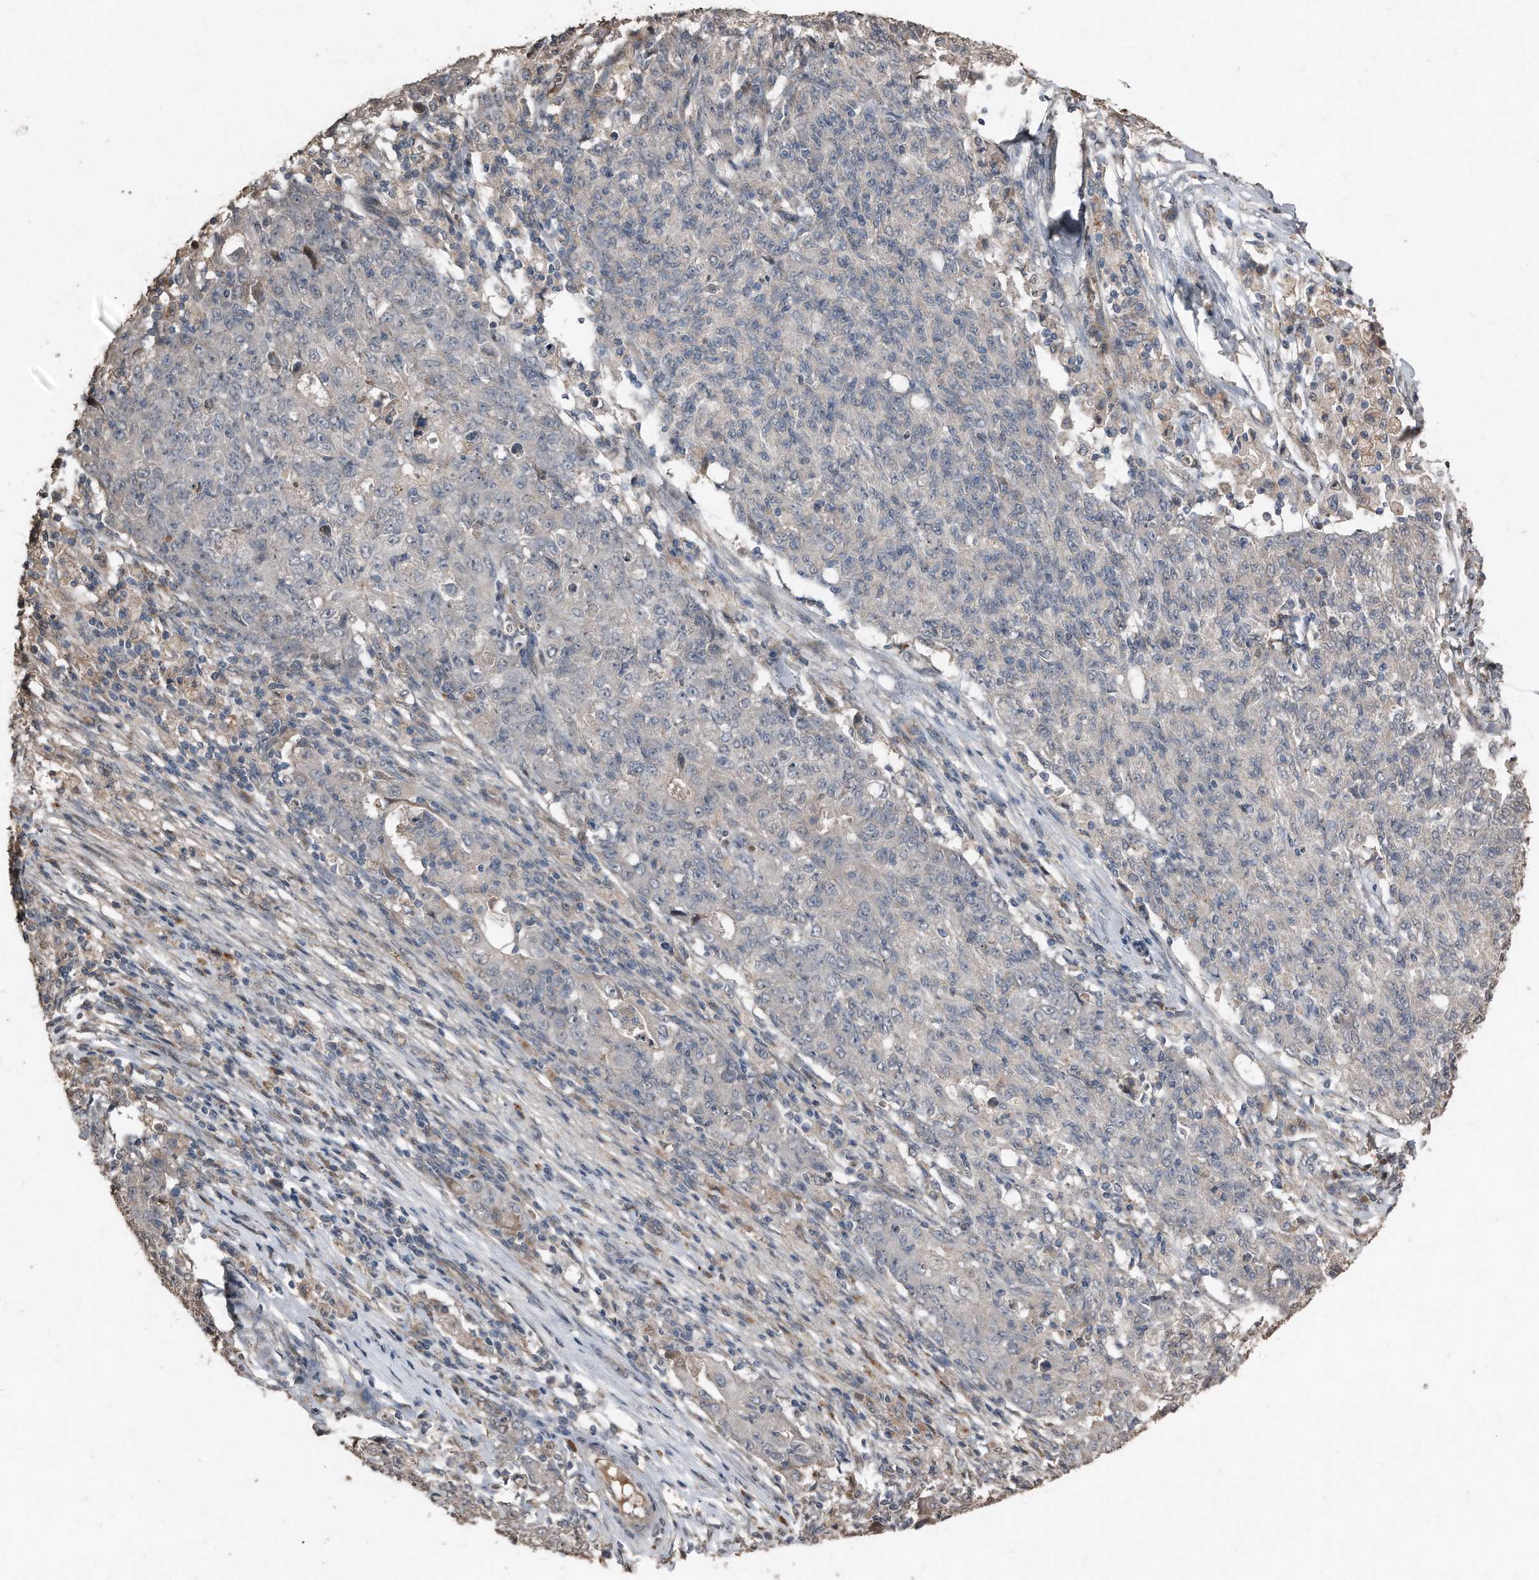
{"staining": {"intensity": "negative", "quantity": "none", "location": "none"}, "tissue": "ovarian cancer", "cell_type": "Tumor cells", "image_type": "cancer", "snomed": [{"axis": "morphology", "description": "Carcinoma, endometroid"}, {"axis": "topography", "description": "Ovary"}], "caption": "Immunohistochemistry (IHC) image of ovarian cancer stained for a protein (brown), which demonstrates no positivity in tumor cells.", "gene": "ANKRD10", "patient": {"sex": "female", "age": 42}}